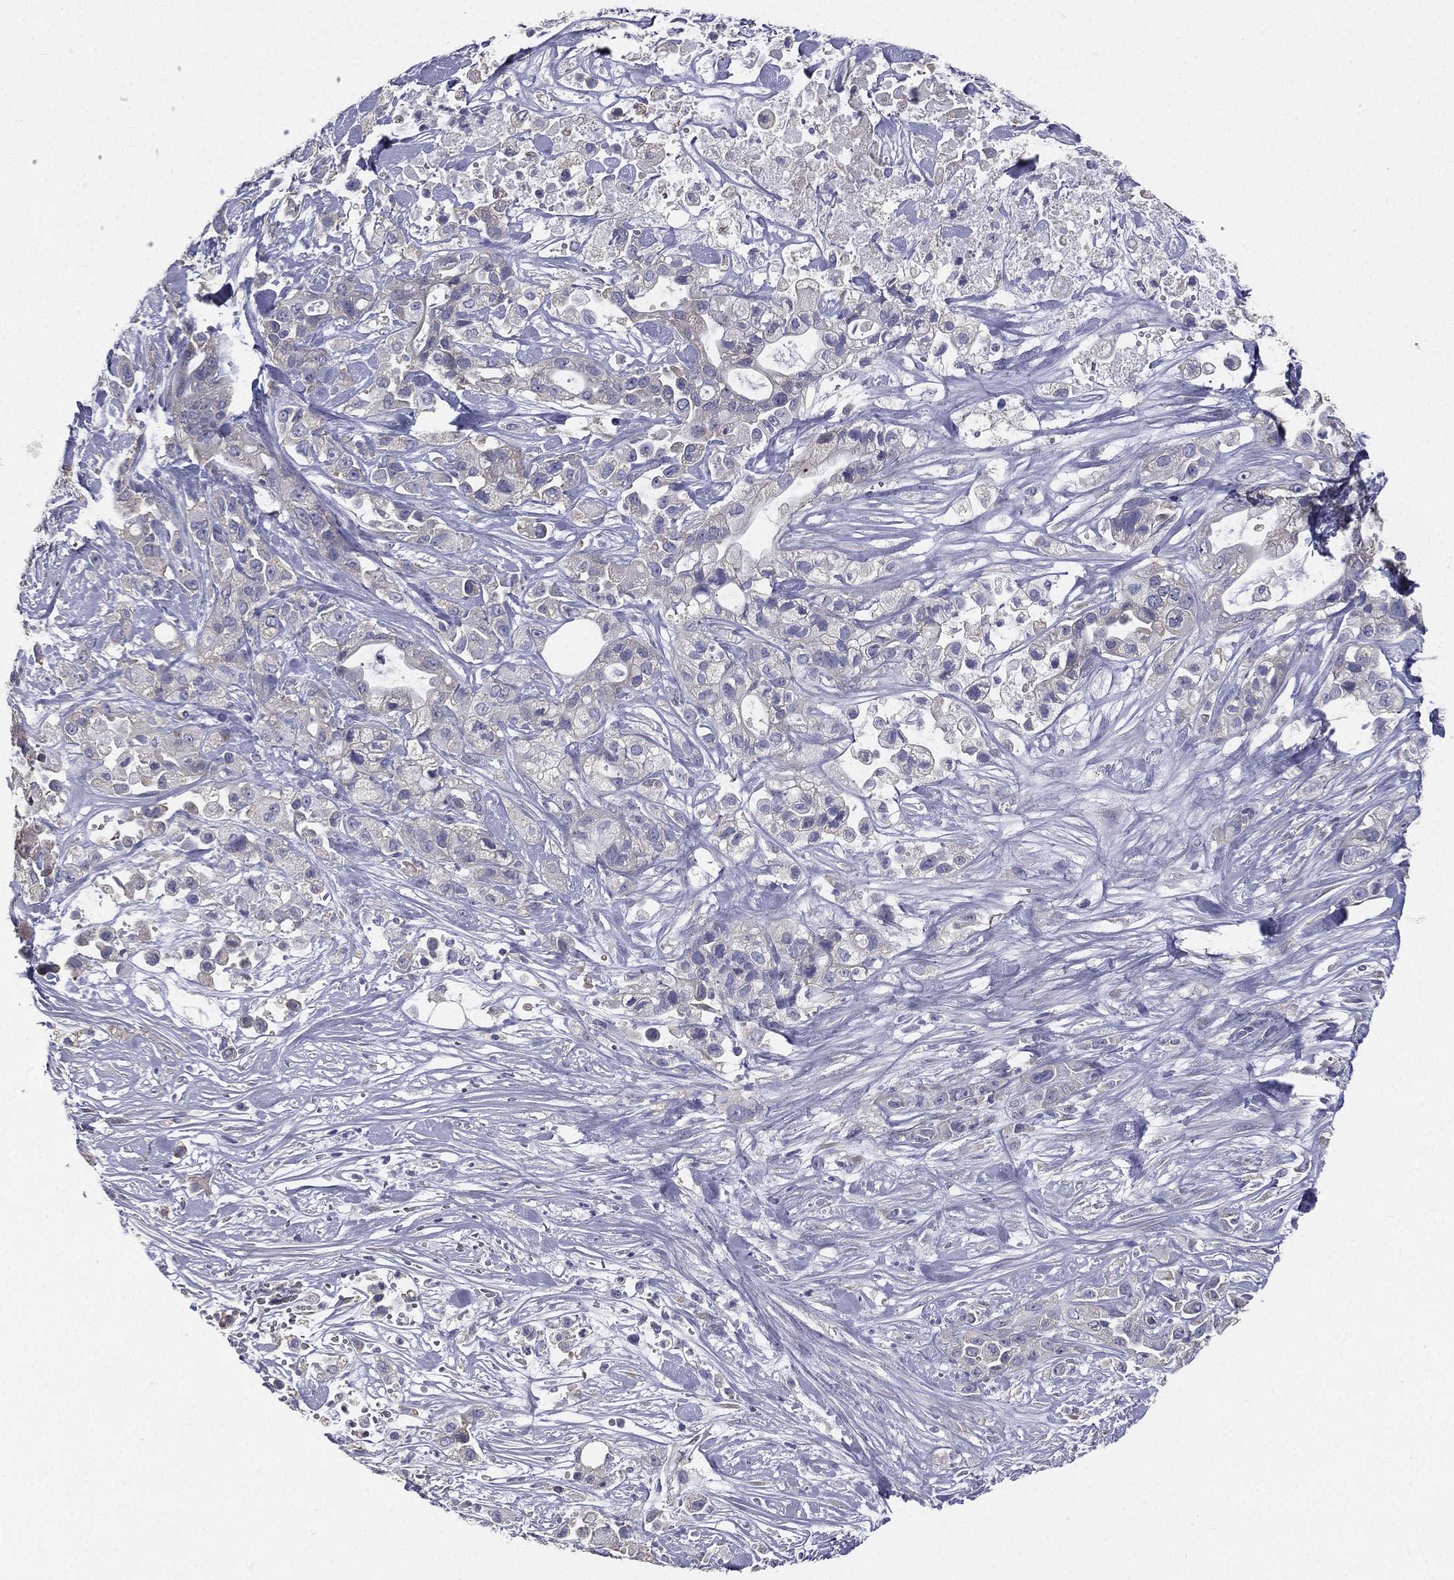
{"staining": {"intensity": "negative", "quantity": "none", "location": "none"}, "tissue": "pancreatic cancer", "cell_type": "Tumor cells", "image_type": "cancer", "snomed": [{"axis": "morphology", "description": "Adenocarcinoma, NOS"}, {"axis": "topography", "description": "Pancreas"}], "caption": "Immunohistochemistry (IHC) of pancreatic adenocarcinoma reveals no staining in tumor cells.", "gene": "MUC13", "patient": {"sex": "male", "age": 44}}